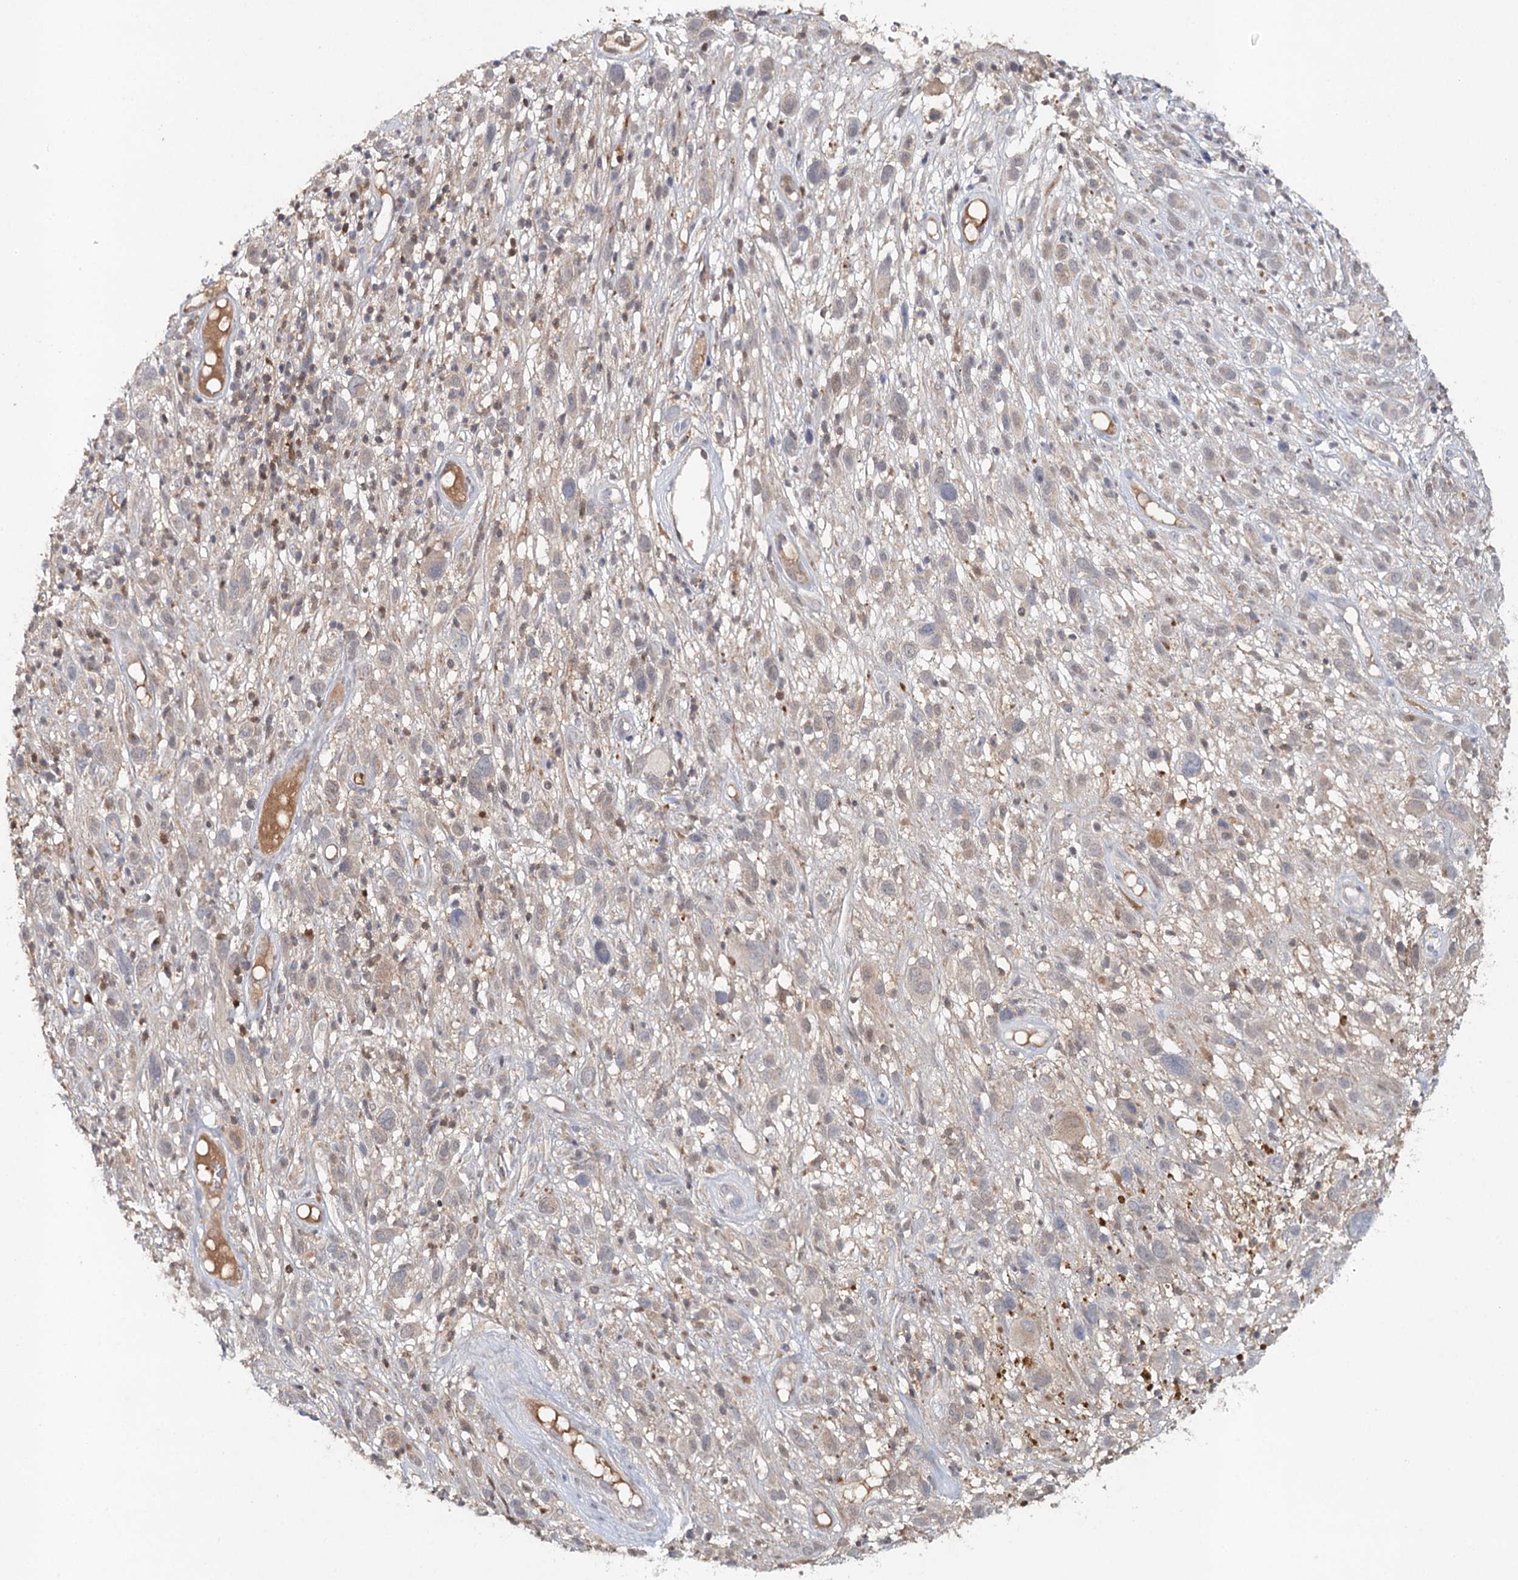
{"staining": {"intensity": "negative", "quantity": "none", "location": "none"}, "tissue": "melanoma", "cell_type": "Tumor cells", "image_type": "cancer", "snomed": [{"axis": "morphology", "description": "Malignant melanoma, NOS"}, {"axis": "topography", "description": "Skin of trunk"}], "caption": "High magnification brightfield microscopy of malignant melanoma stained with DAB (brown) and counterstained with hematoxylin (blue): tumor cells show no significant positivity.", "gene": "SLC41A2", "patient": {"sex": "male", "age": 71}}